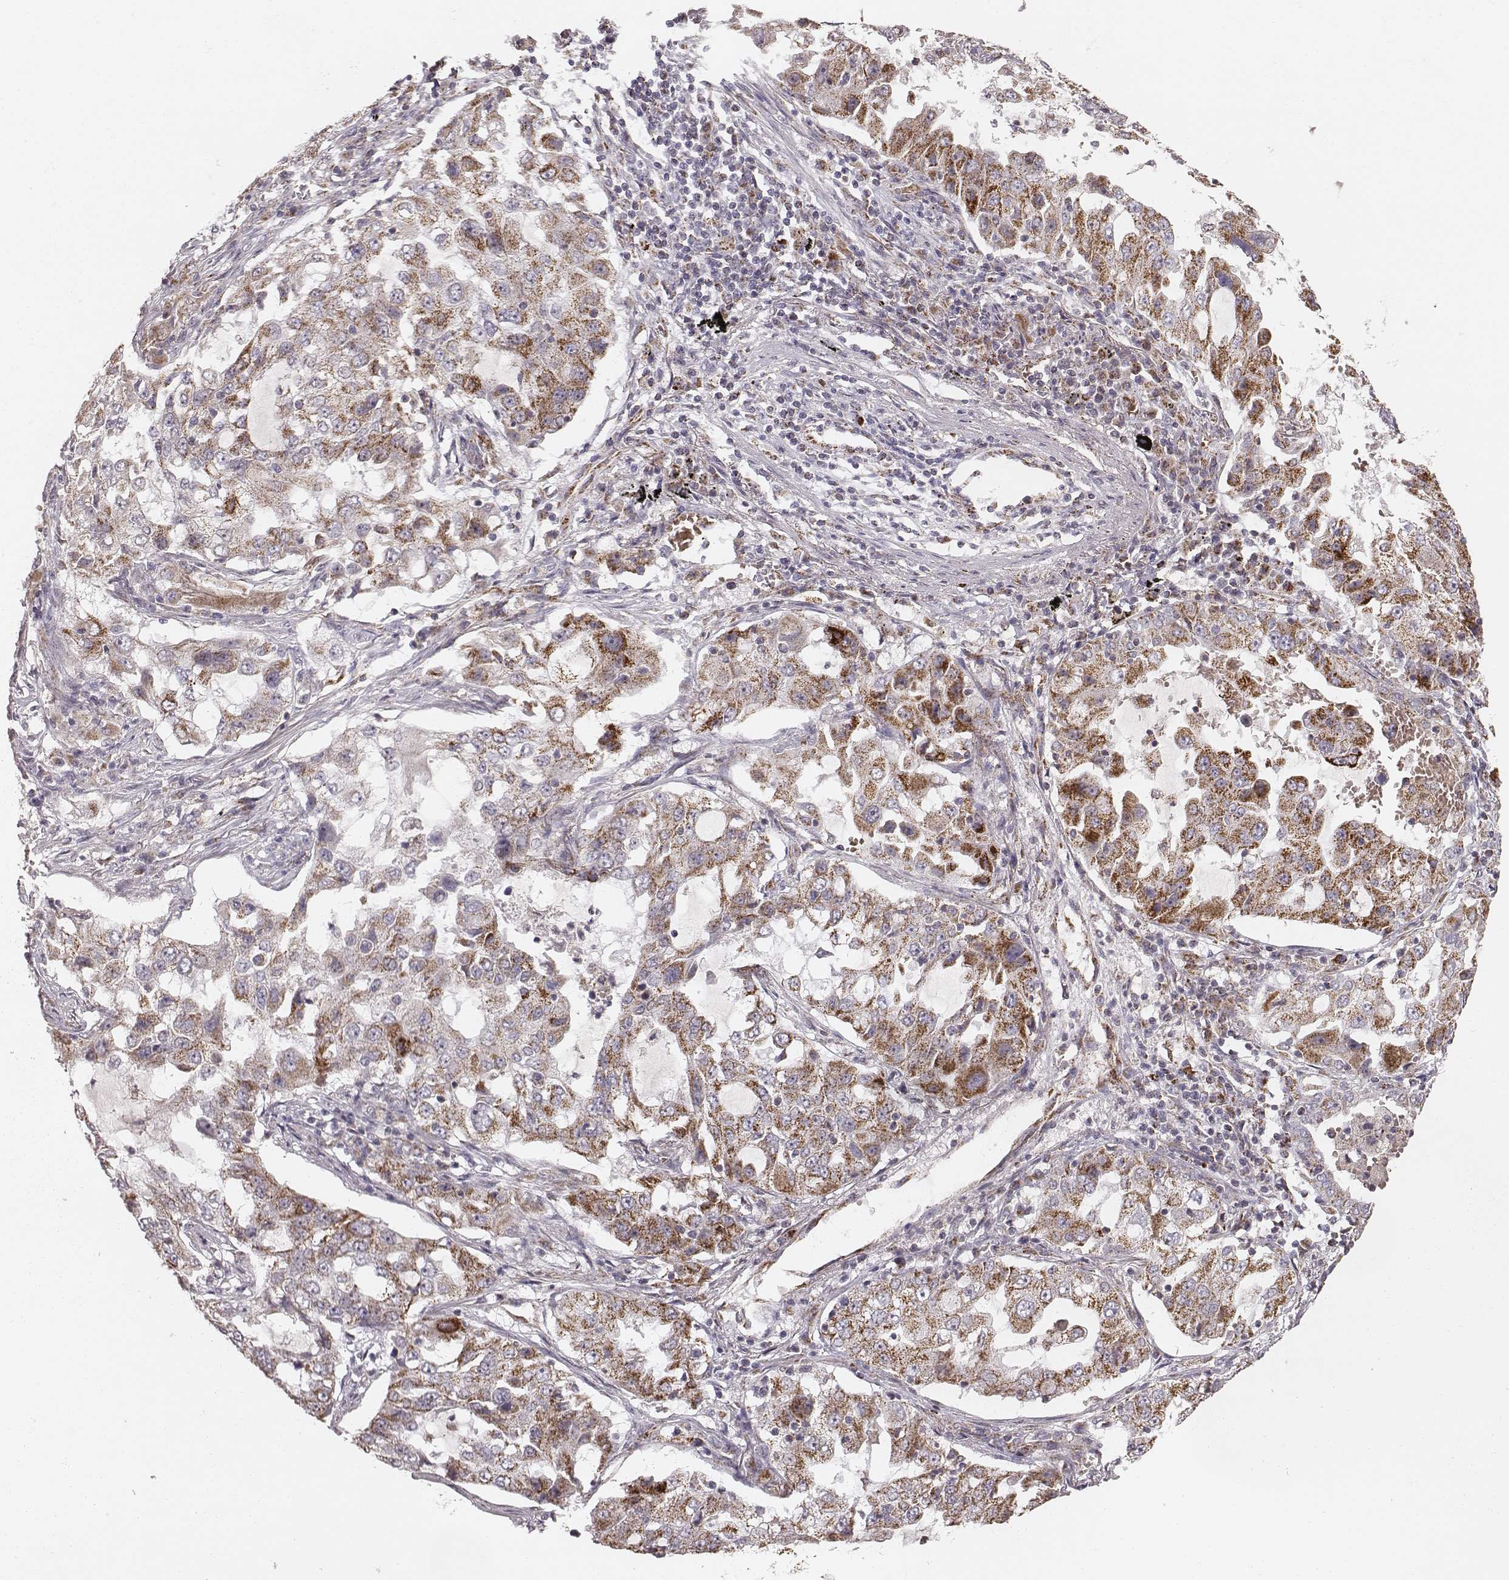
{"staining": {"intensity": "strong", "quantity": ">75%", "location": "cytoplasmic/membranous"}, "tissue": "lung cancer", "cell_type": "Tumor cells", "image_type": "cancer", "snomed": [{"axis": "morphology", "description": "Adenocarcinoma, NOS"}, {"axis": "topography", "description": "Lung"}], "caption": "A micrograph of human lung cancer (adenocarcinoma) stained for a protein demonstrates strong cytoplasmic/membranous brown staining in tumor cells.", "gene": "TUFM", "patient": {"sex": "female", "age": 61}}